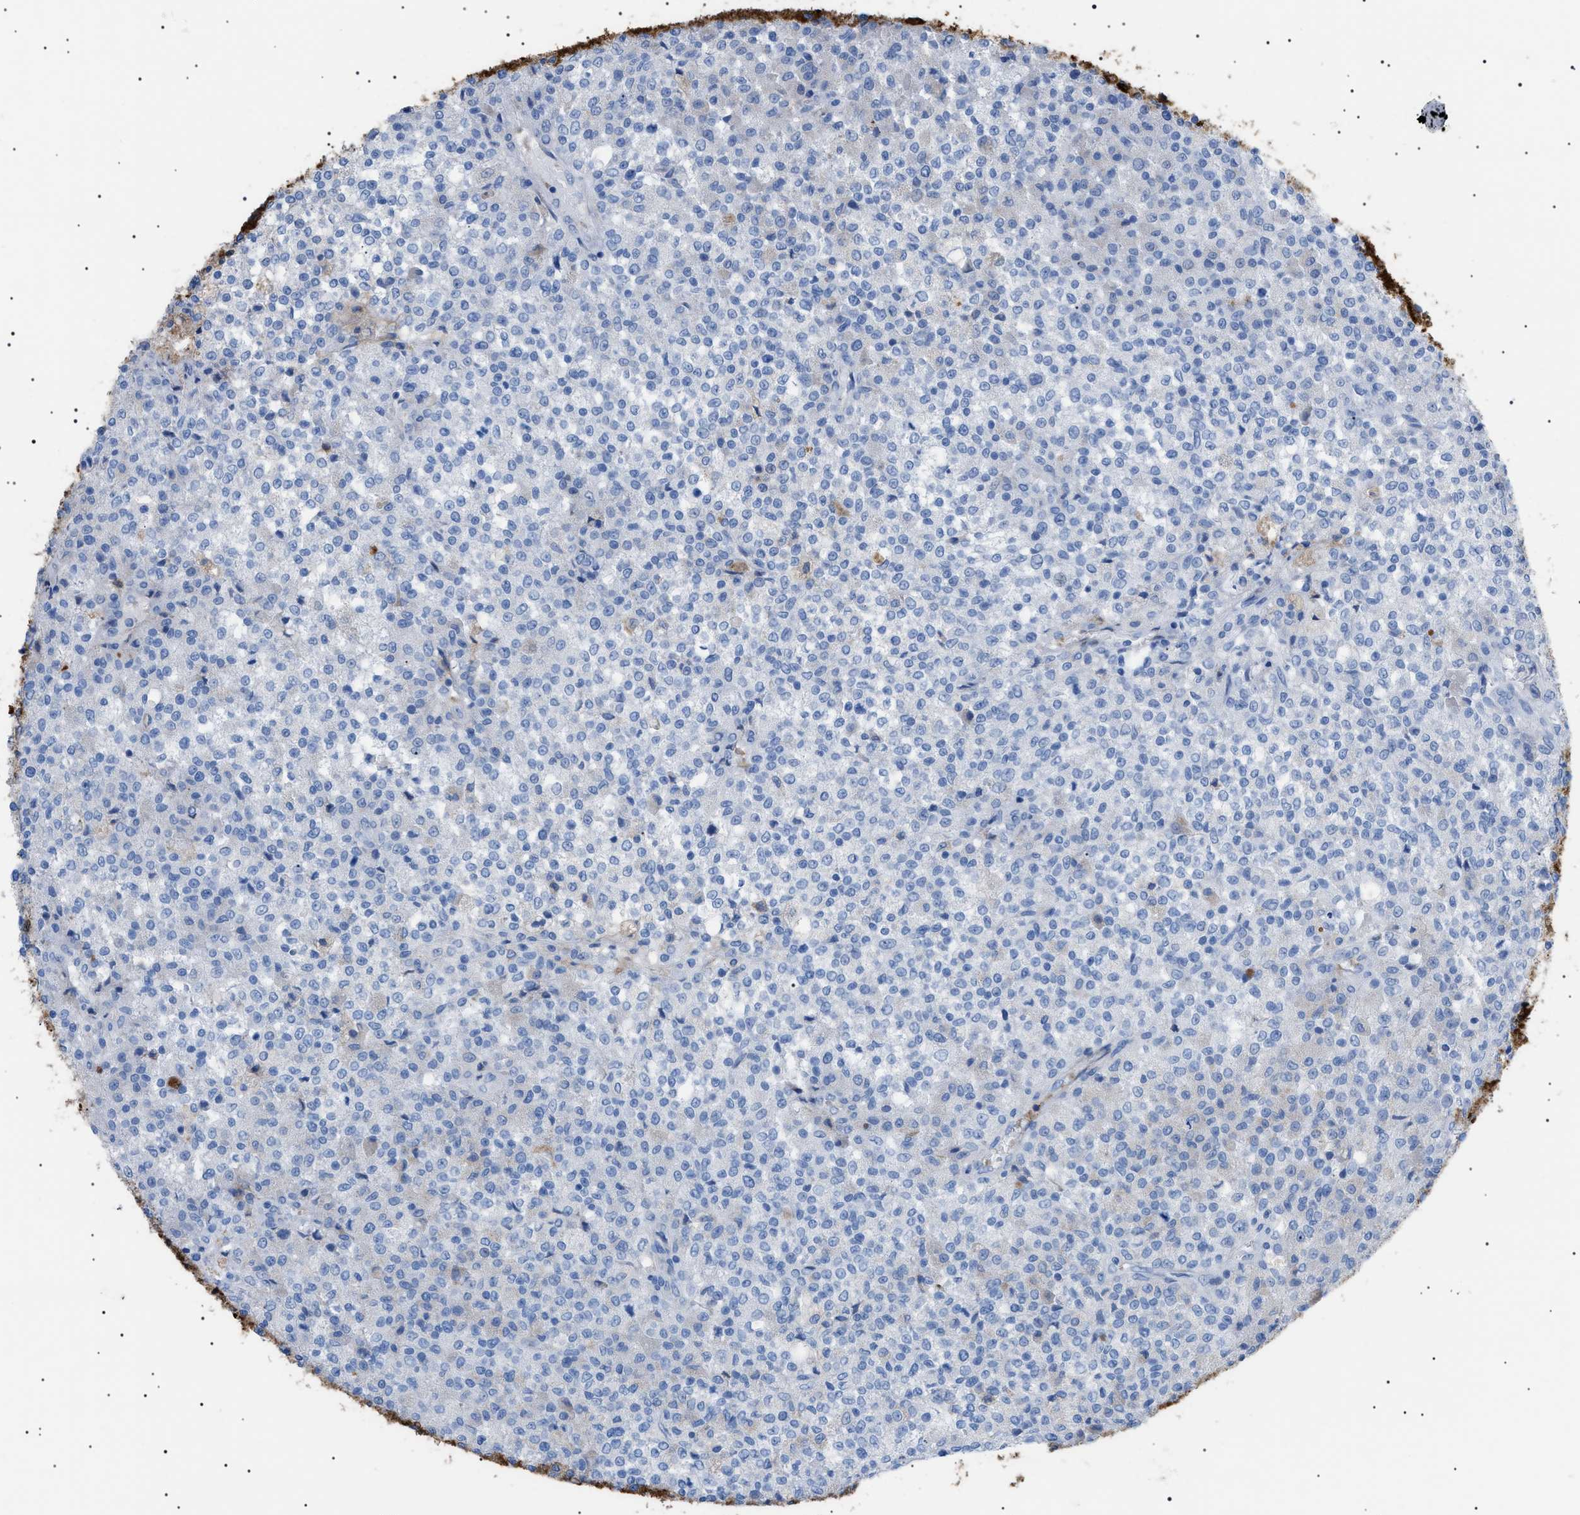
{"staining": {"intensity": "negative", "quantity": "none", "location": "none"}, "tissue": "testis cancer", "cell_type": "Tumor cells", "image_type": "cancer", "snomed": [{"axis": "morphology", "description": "Seminoma, NOS"}, {"axis": "topography", "description": "Testis"}], "caption": "The micrograph shows no significant expression in tumor cells of testis seminoma.", "gene": "LPA", "patient": {"sex": "male", "age": 59}}